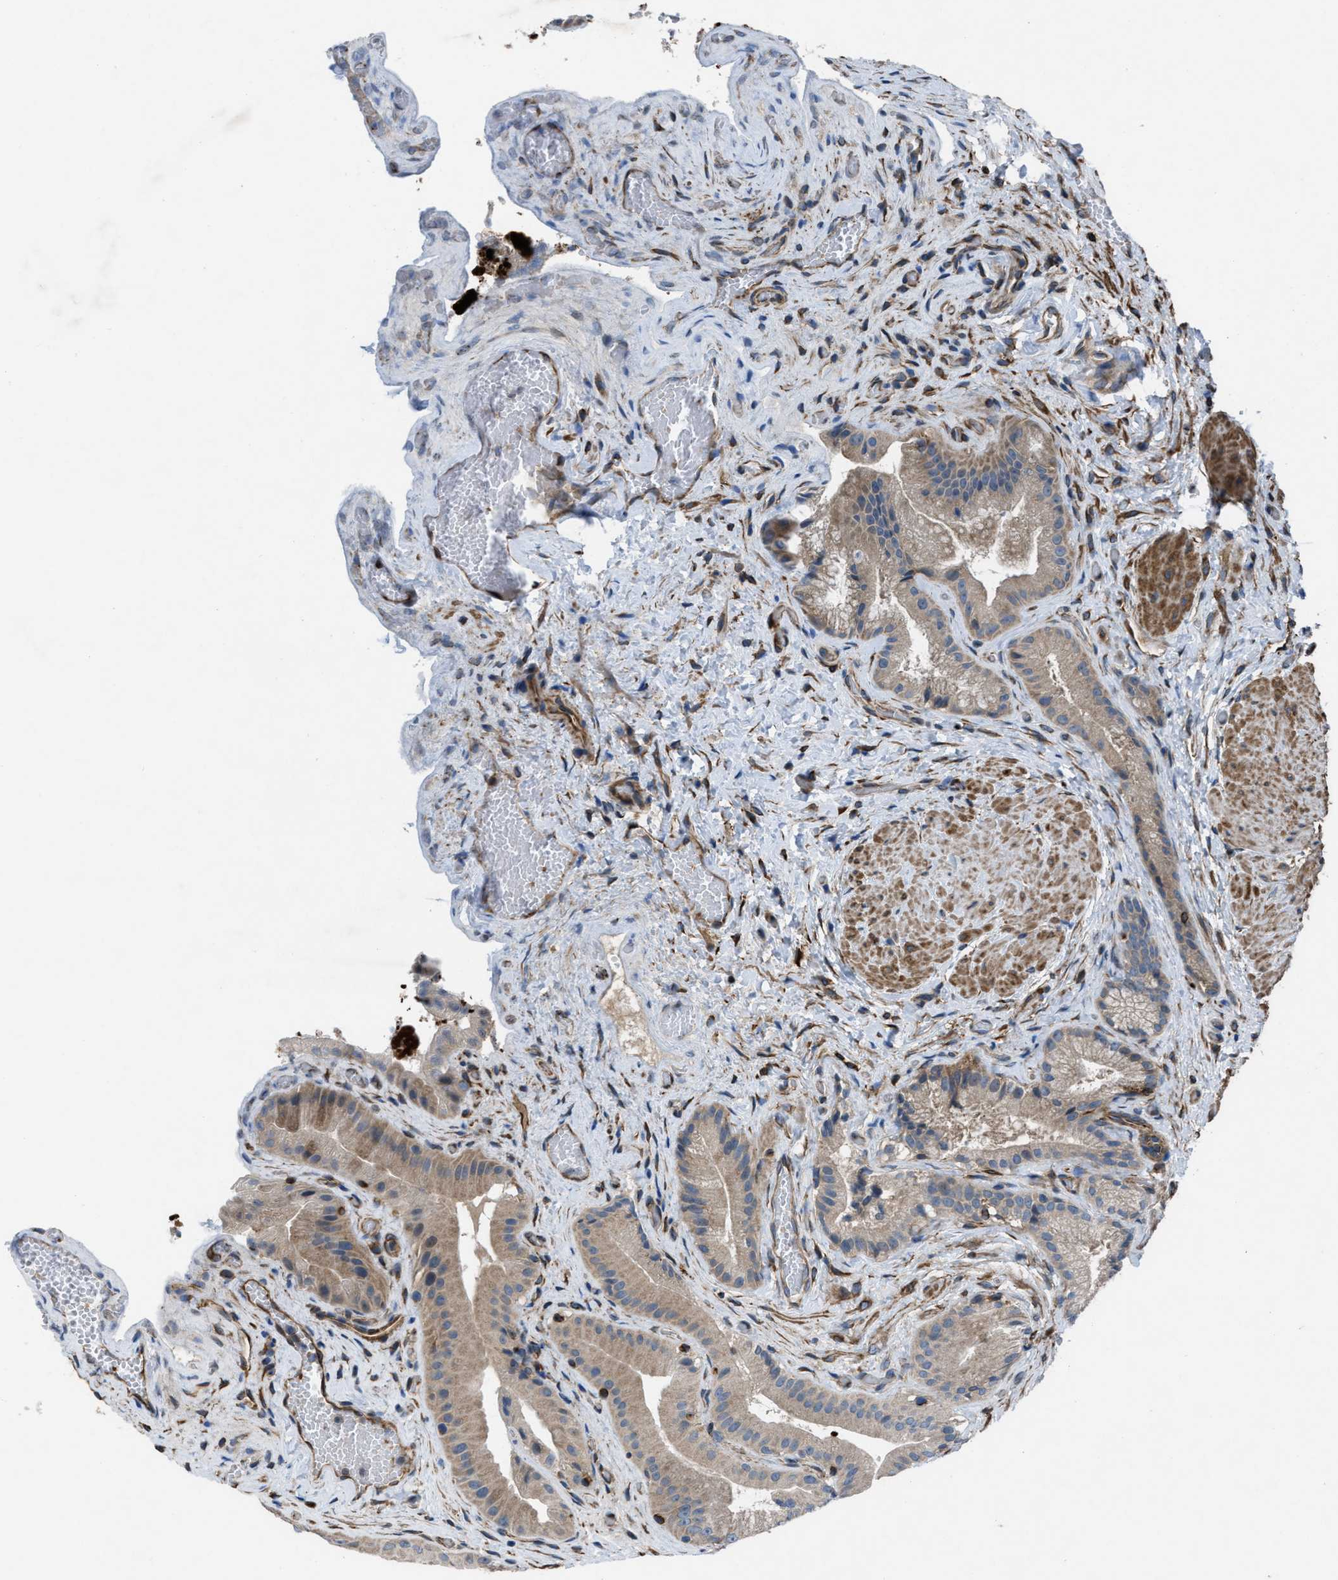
{"staining": {"intensity": "weak", "quantity": ">75%", "location": "cytoplasmic/membranous"}, "tissue": "gallbladder", "cell_type": "Glandular cells", "image_type": "normal", "snomed": [{"axis": "morphology", "description": "Normal tissue, NOS"}, {"axis": "topography", "description": "Gallbladder"}], "caption": "Protein staining reveals weak cytoplasmic/membranous expression in about >75% of glandular cells in normal gallbladder.", "gene": "SLC6A9", "patient": {"sex": "male", "age": 49}}